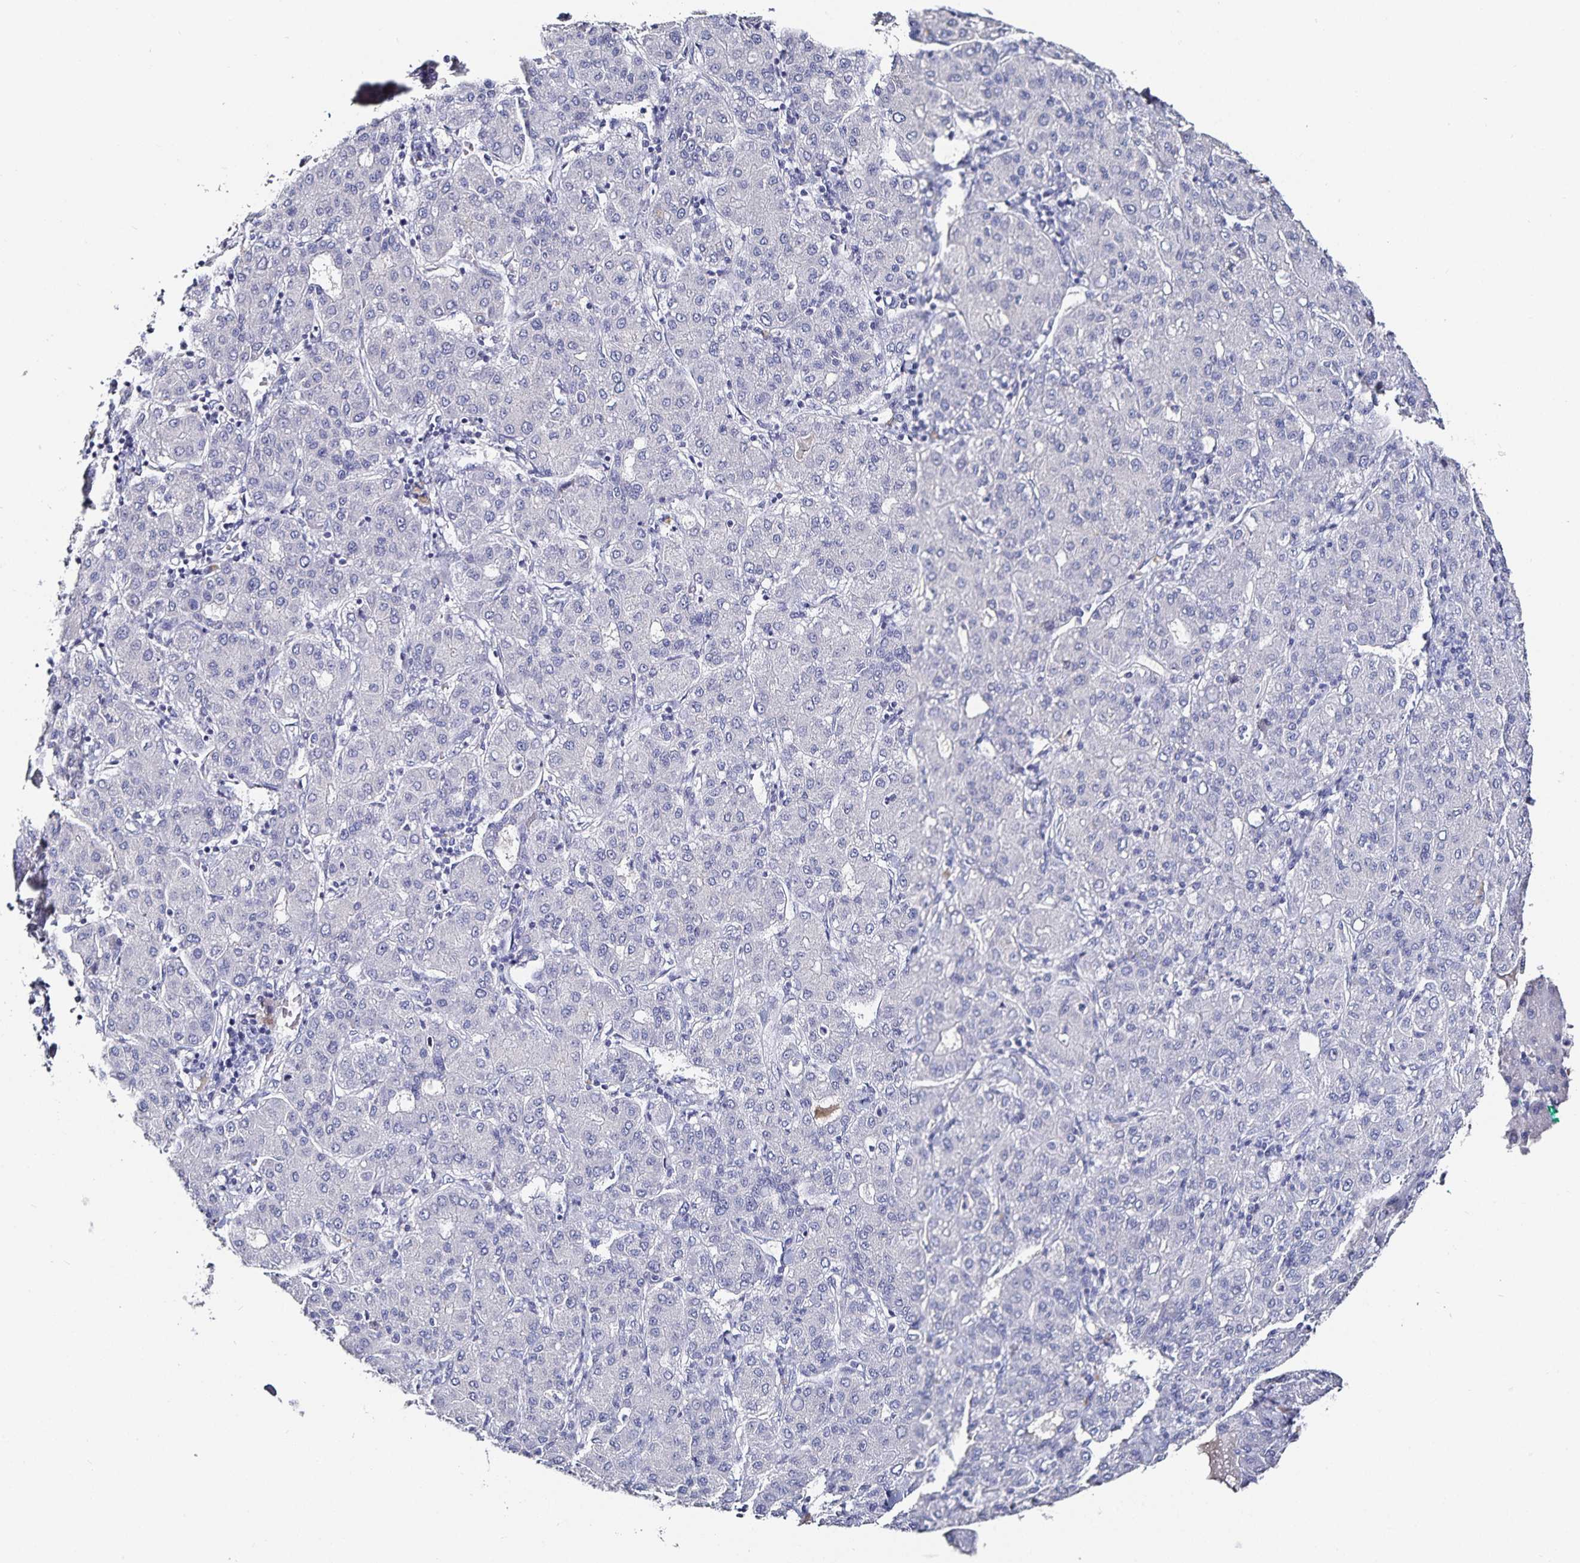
{"staining": {"intensity": "negative", "quantity": "none", "location": "none"}, "tissue": "liver cancer", "cell_type": "Tumor cells", "image_type": "cancer", "snomed": [{"axis": "morphology", "description": "Carcinoma, Hepatocellular, NOS"}, {"axis": "topography", "description": "Liver"}], "caption": "Liver cancer was stained to show a protein in brown. There is no significant staining in tumor cells. (DAB (3,3'-diaminobenzidine) immunohistochemistry with hematoxylin counter stain).", "gene": "TTR", "patient": {"sex": "male", "age": 65}}